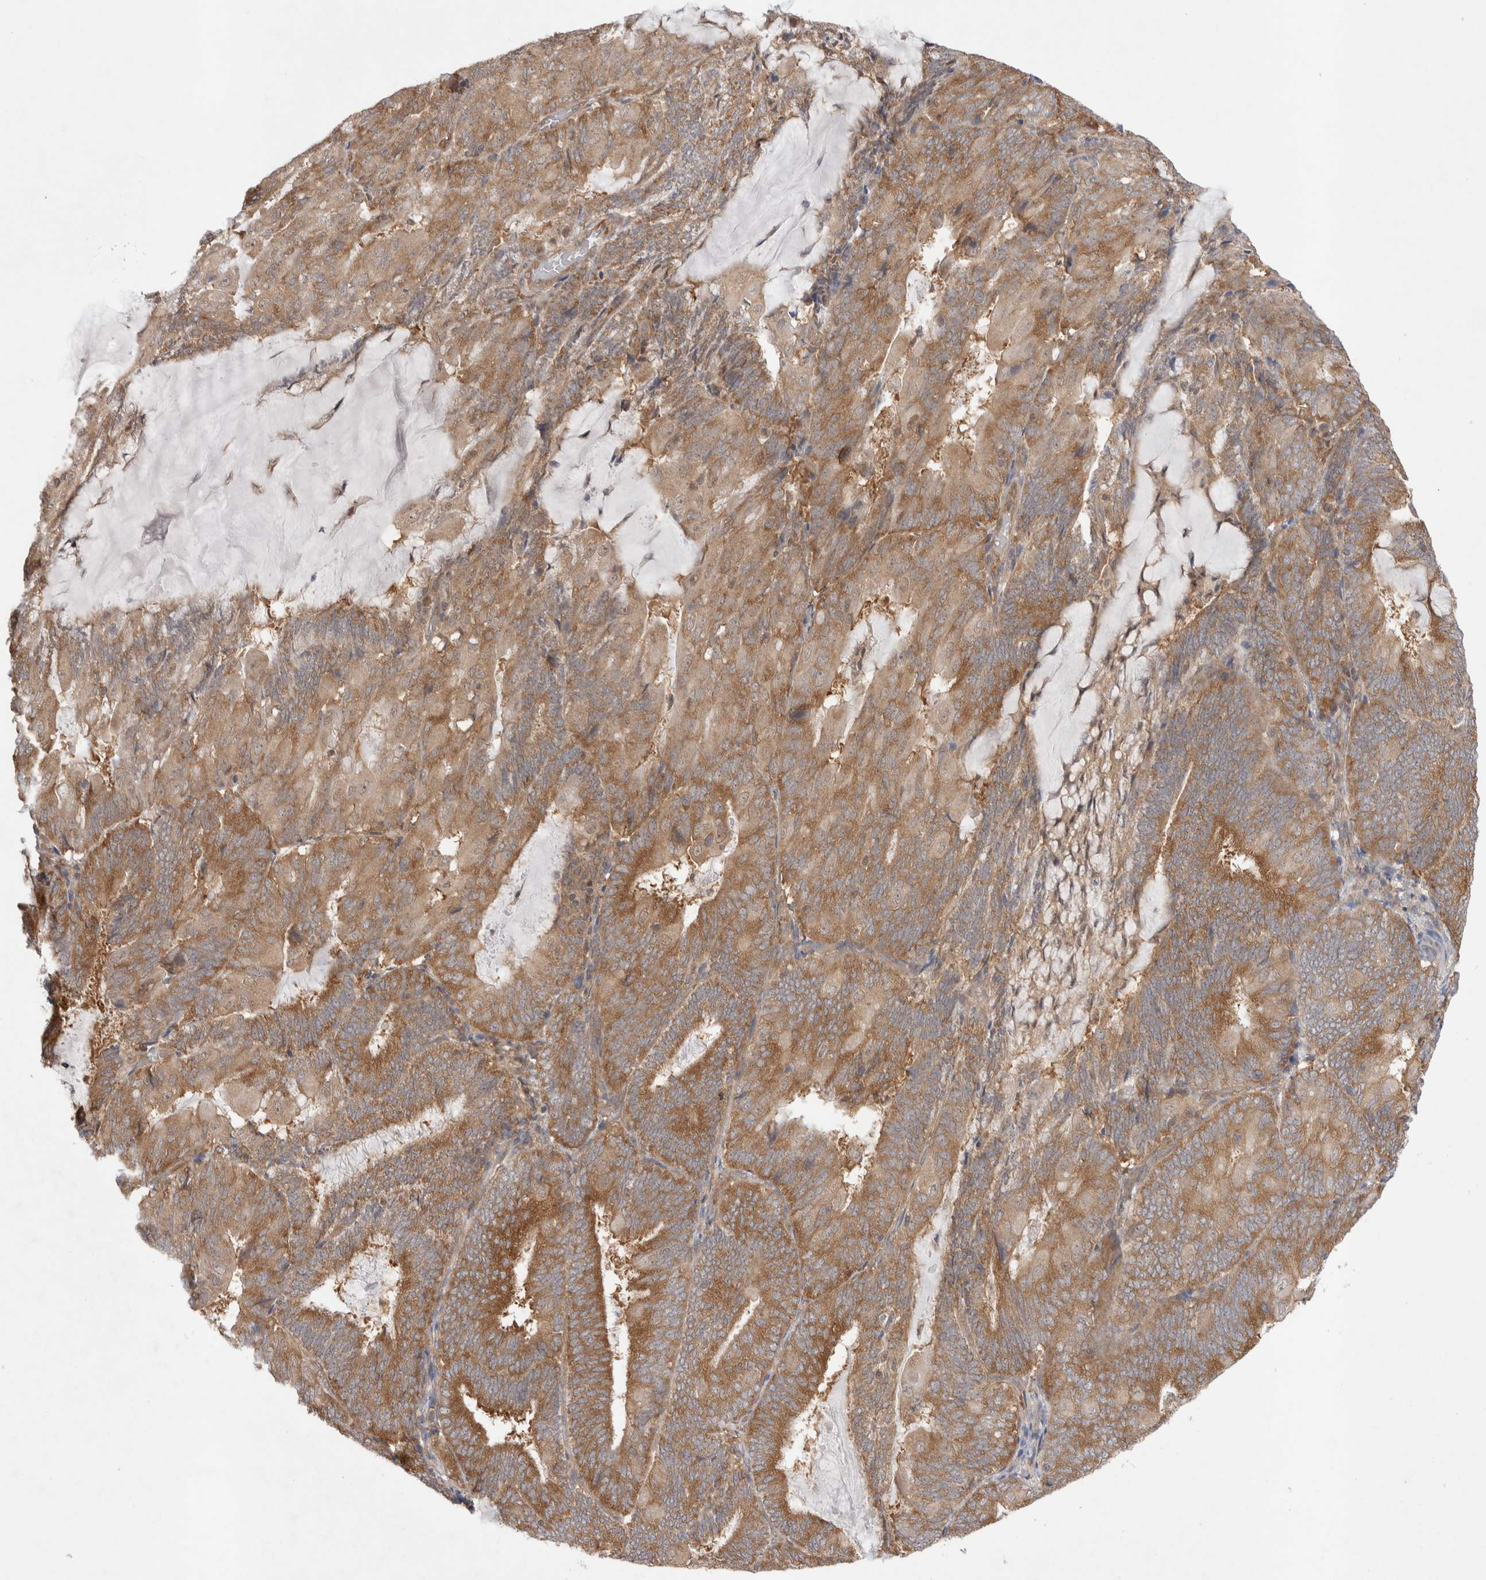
{"staining": {"intensity": "moderate", "quantity": ">75%", "location": "cytoplasmic/membranous"}, "tissue": "endometrial cancer", "cell_type": "Tumor cells", "image_type": "cancer", "snomed": [{"axis": "morphology", "description": "Adenocarcinoma, NOS"}, {"axis": "topography", "description": "Endometrium"}], "caption": "Immunohistochemistry photomicrograph of human adenocarcinoma (endometrial) stained for a protein (brown), which demonstrates medium levels of moderate cytoplasmic/membranous expression in about >75% of tumor cells.", "gene": "EIF3E", "patient": {"sex": "female", "age": 81}}